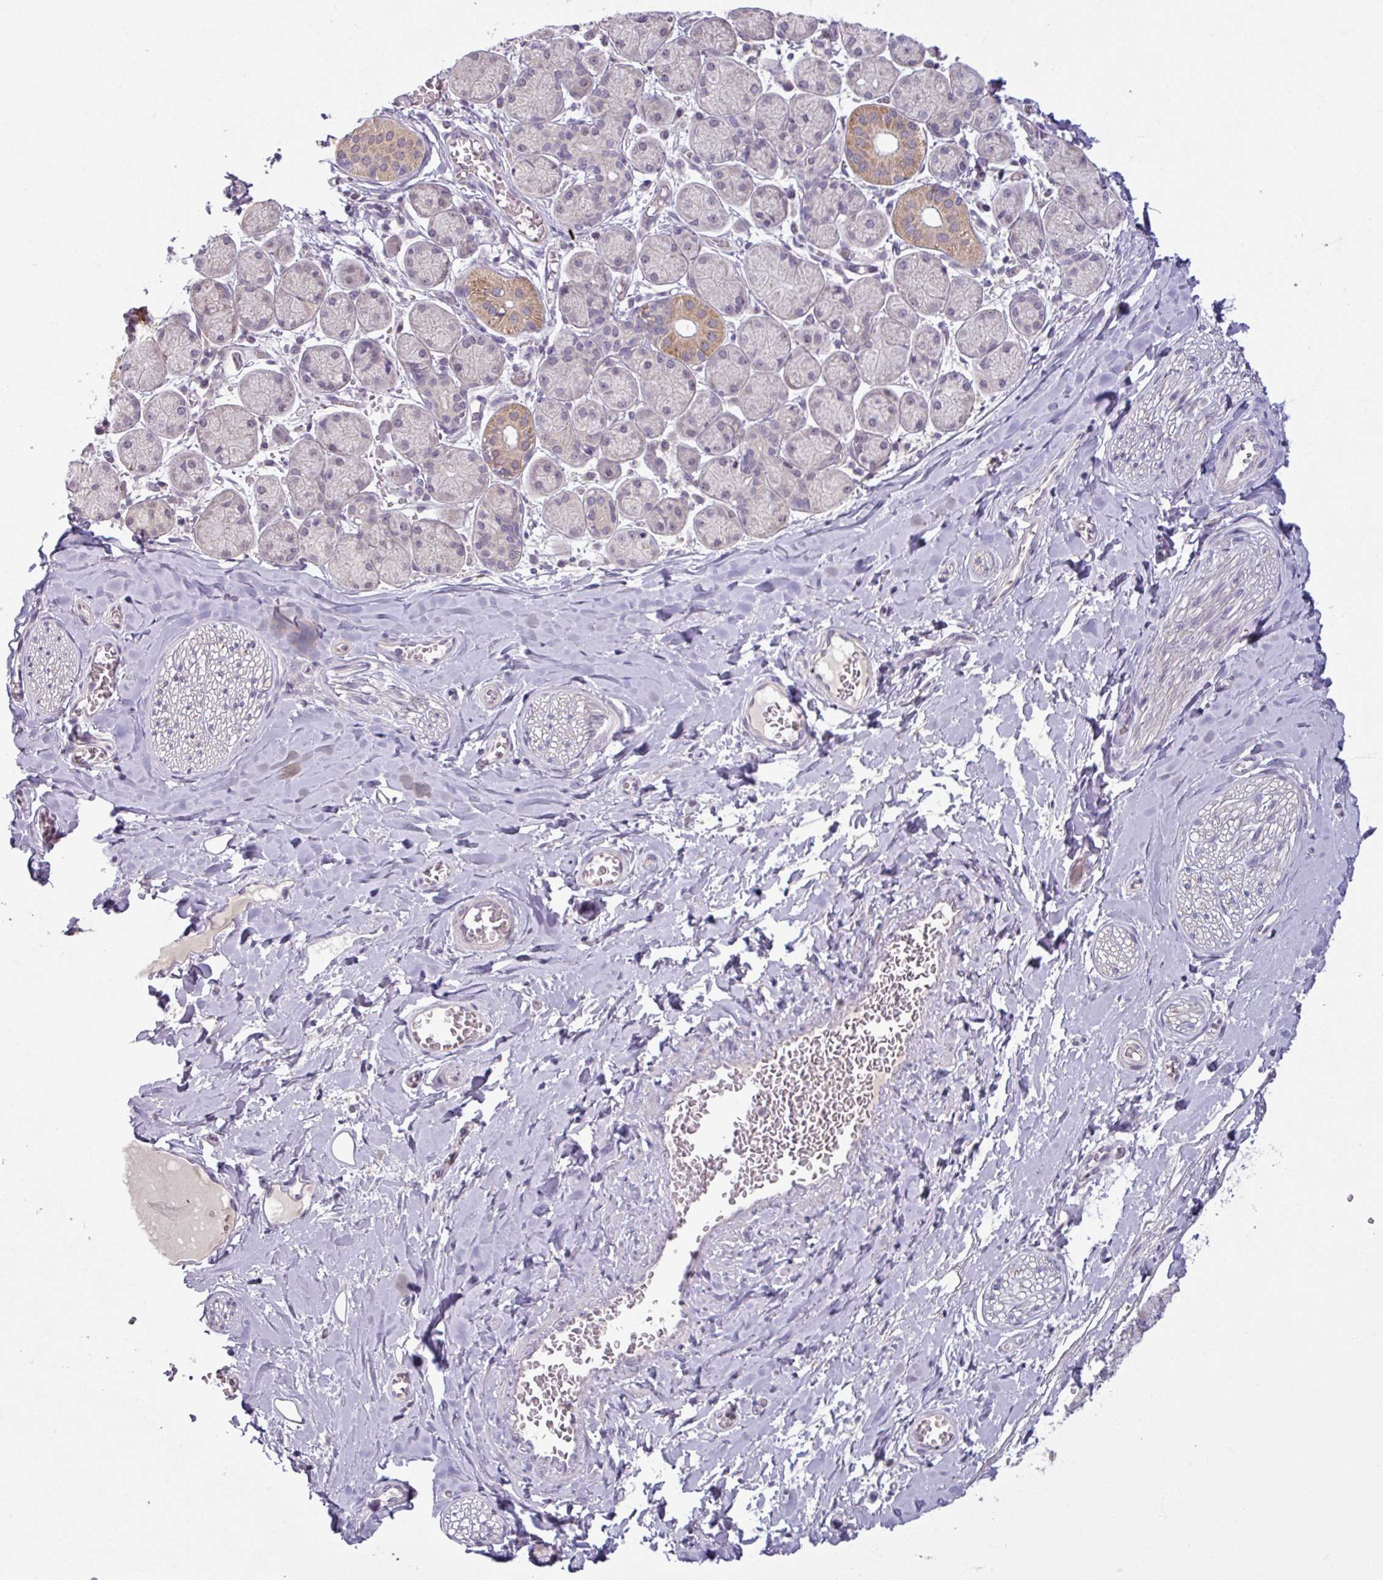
{"staining": {"intensity": "negative", "quantity": "none", "location": "none"}, "tissue": "adipose tissue", "cell_type": "Adipocytes", "image_type": "normal", "snomed": [{"axis": "morphology", "description": "Normal tissue, NOS"}, {"axis": "topography", "description": "Salivary gland"}, {"axis": "topography", "description": "Peripheral nerve tissue"}], "caption": "A high-resolution image shows IHC staining of benign adipose tissue, which displays no significant expression in adipocytes.", "gene": "OGFOD3", "patient": {"sex": "female", "age": 24}}